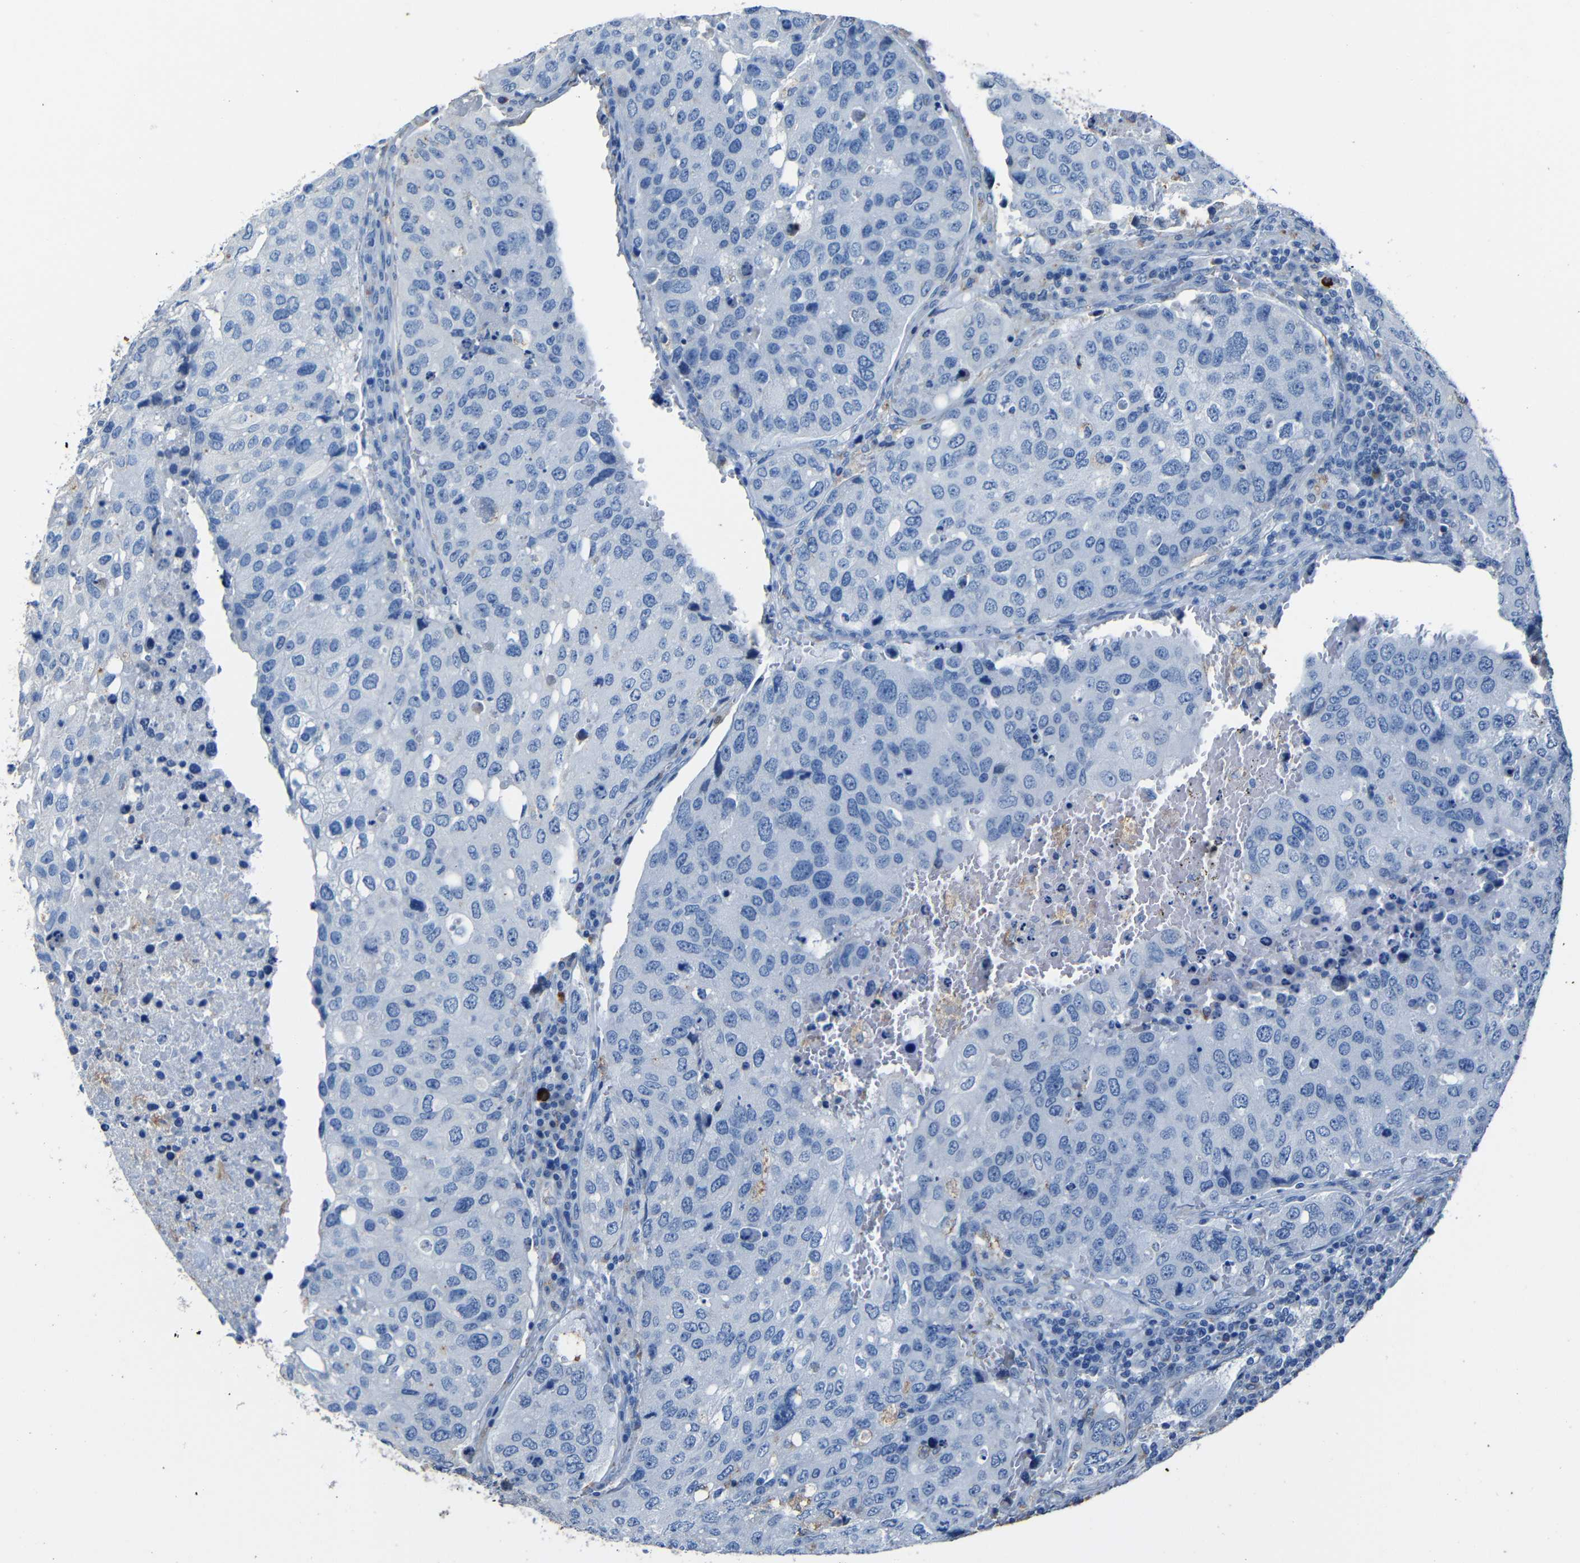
{"staining": {"intensity": "negative", "quantity": "none", "location": "none"}, "tissue": "urothelial cancer", "cell_type": "Tumor cells", "image_type": "cancer", "snomed": [{"axis": "morphology", "description": "Urothelial carcinoma, High grade"}, {"axis": "topography", "description": "Lymph node"}, {"axis": "topography", "description": "Urinary bladder"}], "caption": "There is no significant positivity in tumor cells of urothelial cancer.", "gene": "CLDN11", "patient": {"sex": "male", "age": 51}}